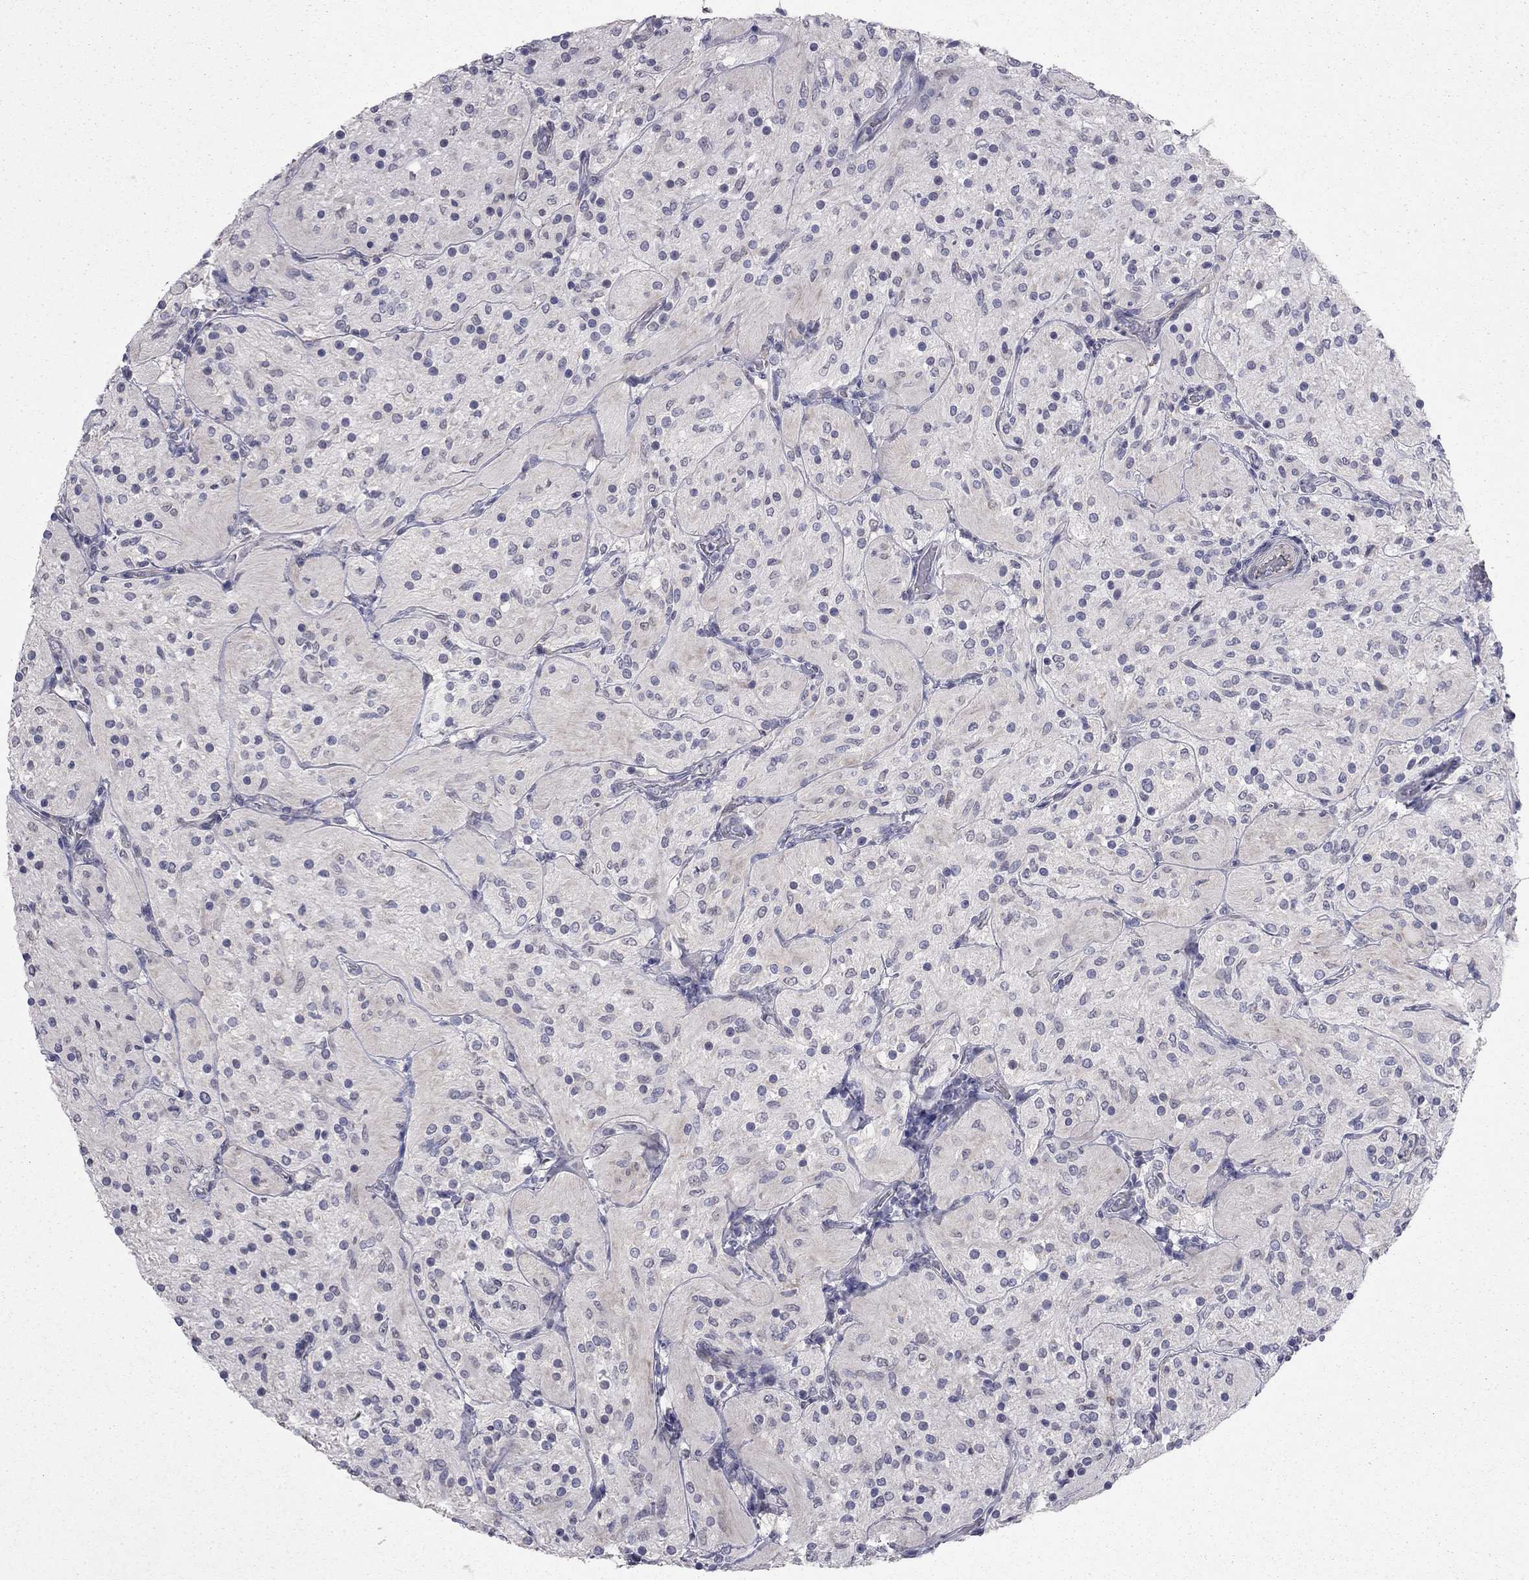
{"staining": {"intensity": "negative", "quantity": "none", "location": "none"}, "tissue": "glioma", "cell_type": "Tumor cells", "image_type": "cancer", "snomed": [{"axis": "morphology", "description": "Glioma, malignant, Low grade"}, {"axis": "topography", "description": "Brain"}], "caption": "Immunohistochemistry (IHC) of human low-grade glioma (malignant) exhibits no staining in tumor cells.", "gene": "PRRT2", "patient": {"sex": "male", "age": 3}}